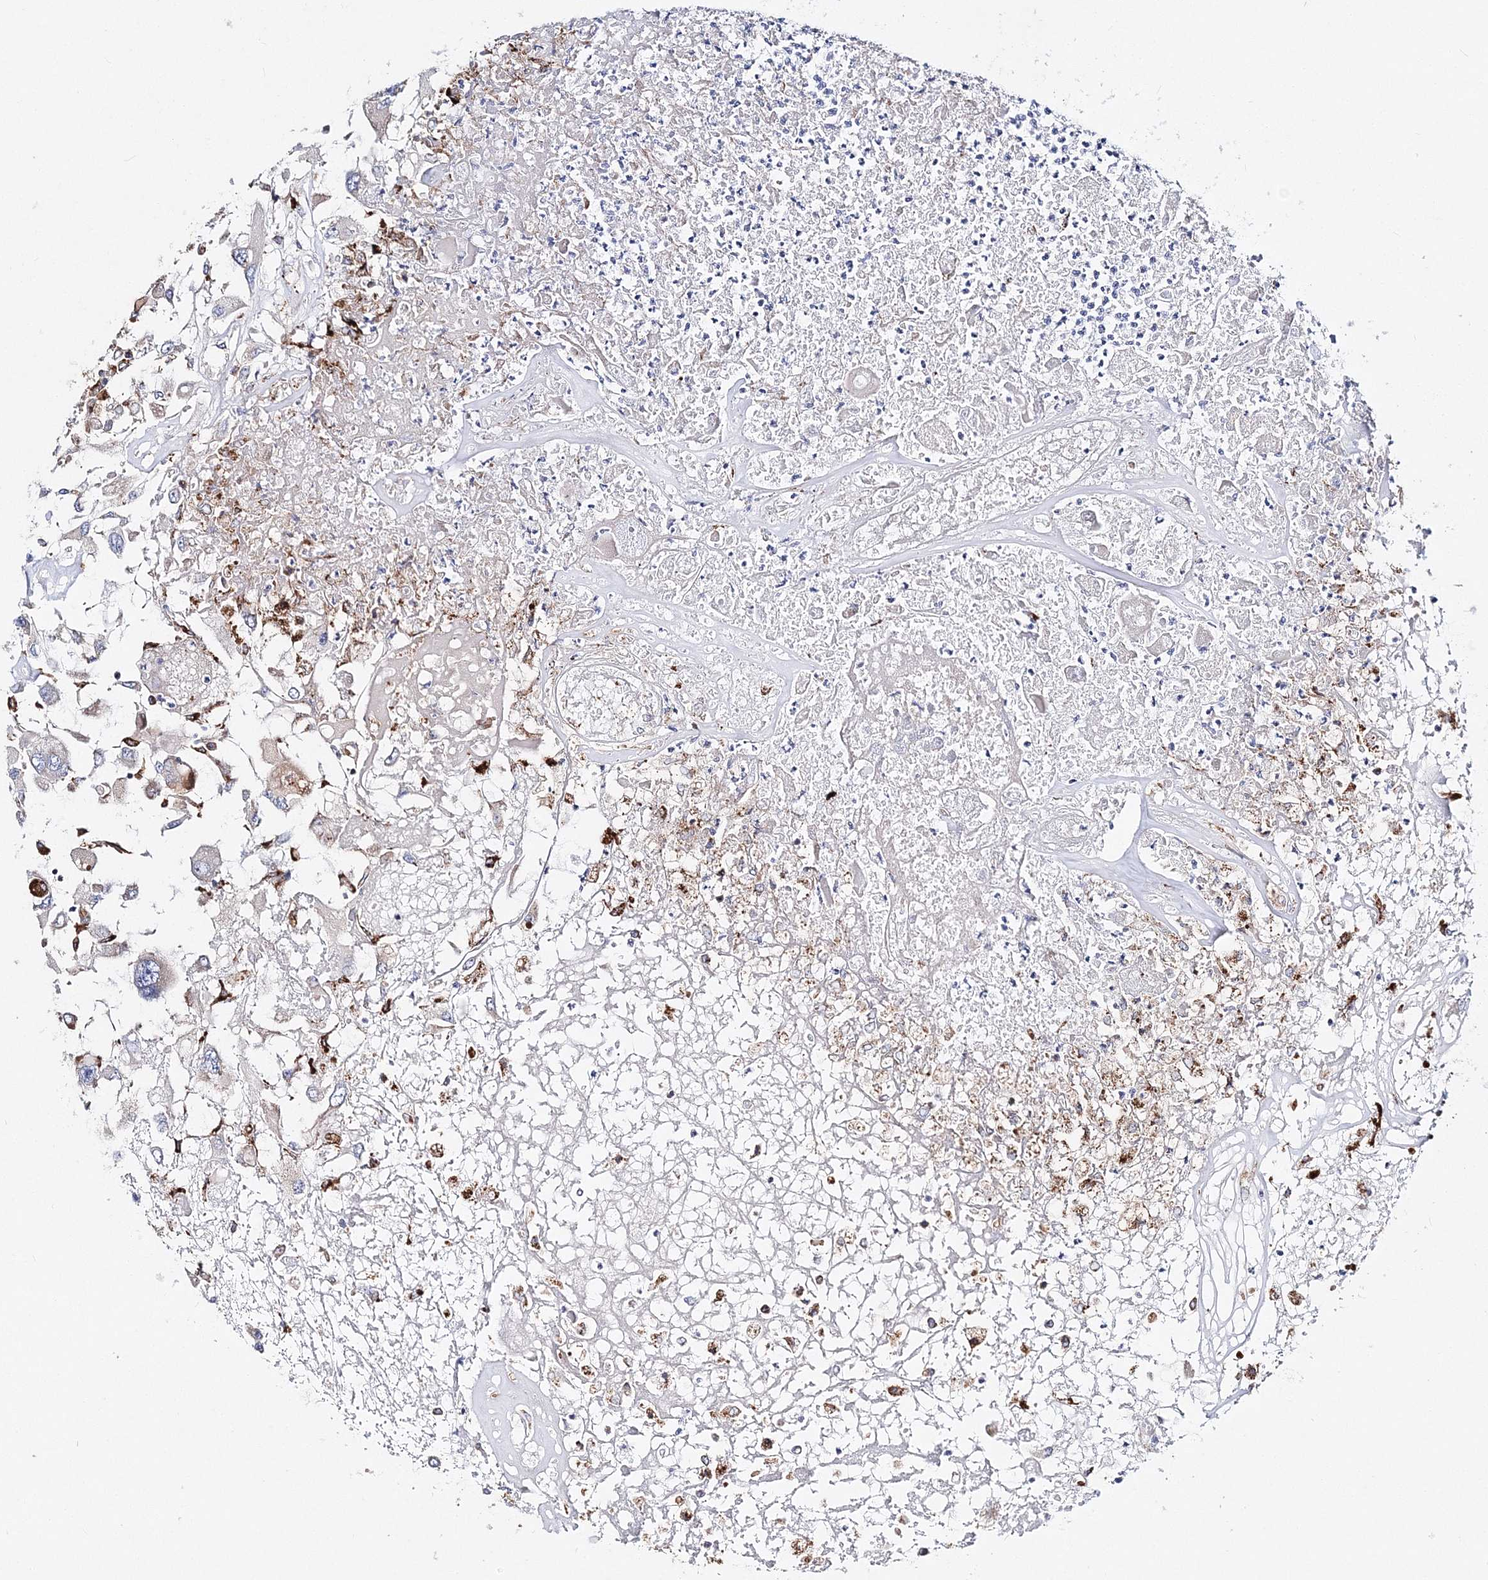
{"staining": {"intensity": "negative", "quantity": "none", "location": "none"}, "tissue": "renal cancer", "cell_type": "Tumor cells", "image_type": "cancer", "snomed": [{"axis": "morphology", "description": "Adenocarcinoma, NOS"}, {"axis": "topography", "description": "Kidney"}], "caption": "Immunohistochemistry (IHC) histopathology image of human renal cancer stained for a protein (brown), which exhibits no positivity in tumor cells.", "gene": "C3orf38", "patient": {"sex": "female", "age": 52}}